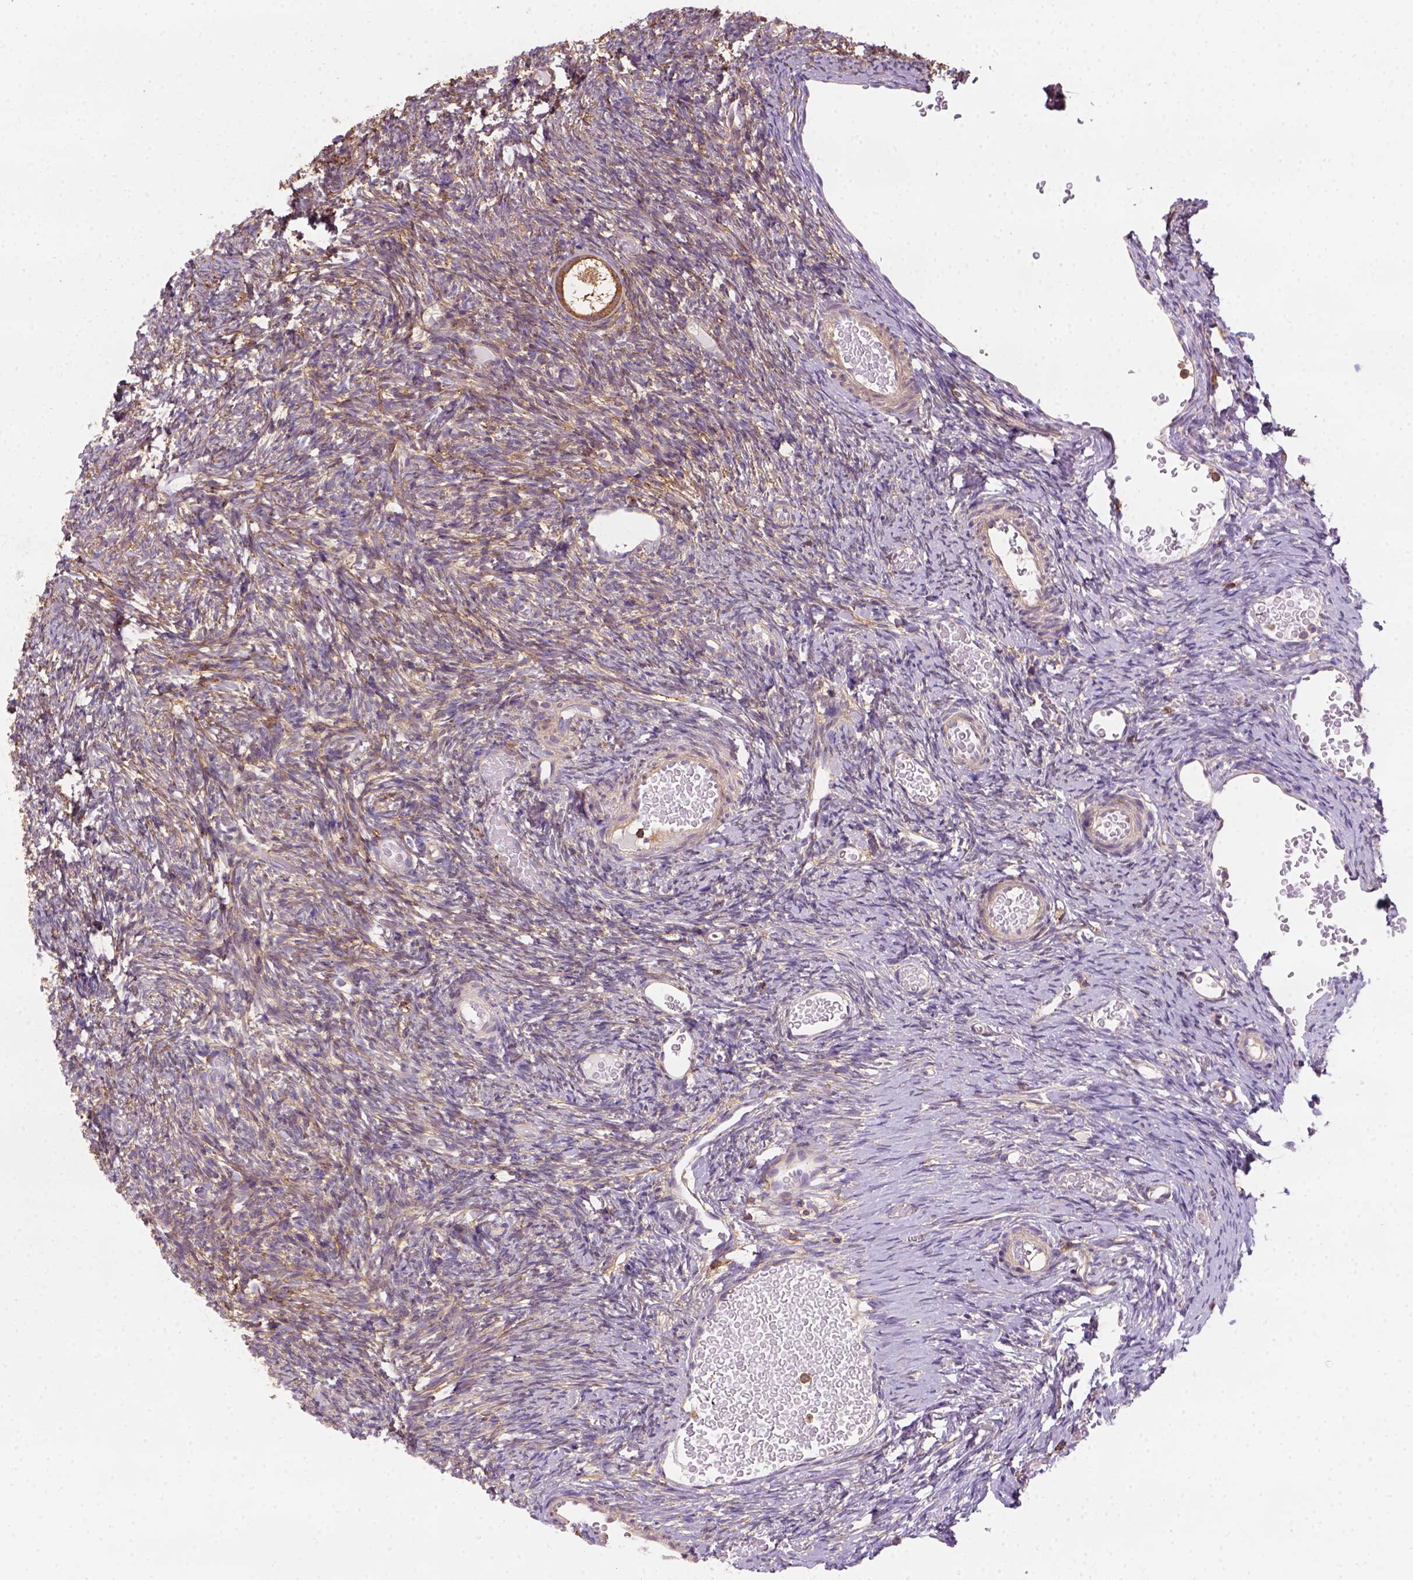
{"staining": {"intensity": "moderate", "quantity": ">75%", "location": "cytoplasmic/membranous"}, "tissue": "ovary", "cell_type": "Follicle cells", "image_type": "normal", "snomed": [{"axis": "morphology", "description": "Normal tissue, NOS"}, {"axis": "topography", "description": "Ovary"}], "caption": "This is a photomicrograph of immunohistochemistry staining of normal ovary, which shows moderate staining in the cytoplasmic/membranous of follicle cells.", "gene": "GPRC5D", "patient": {"sex": "female", "age": 39}}